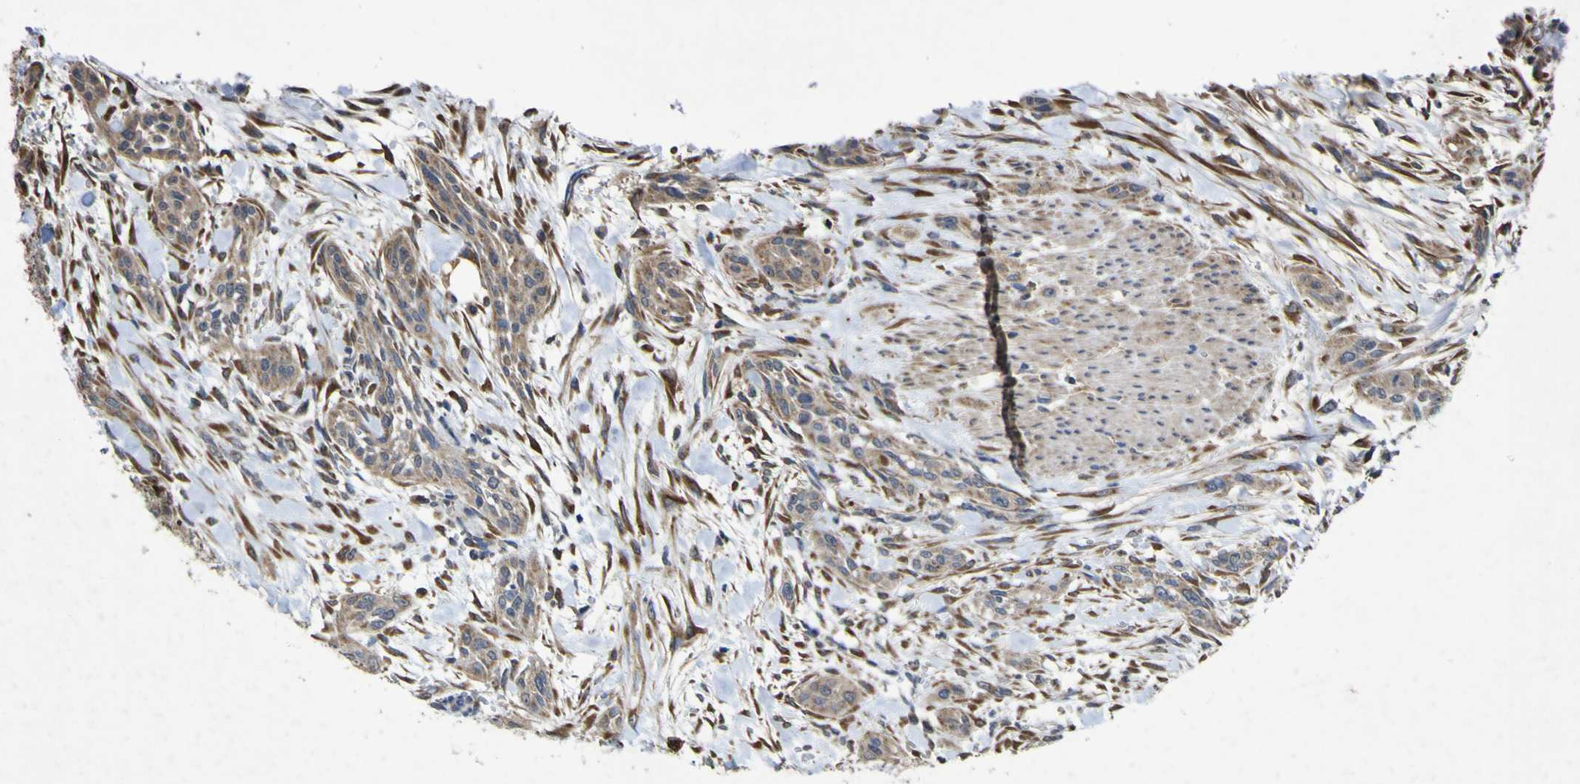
{"staining": {"intensity": "weak", "quantity": ">75%", "location": "cytoplasmic/membranous"}, "tissue": "urothelial cancer", "cell_type": "Tumor cells", "image_type": "cancer", "snomed": [{"axis": "morphology", "description": "Urothelial carcinoma, High grade"}, {"axis": "topography", "description": "Urinary bladder"}], "caption": "Weak cytoplasmic/membranous protein staining is identified in about >75% of tumor cells in urothelial cancer.", "gene": "IRAK2", "patient": {"sex": "male", "age": 35}}